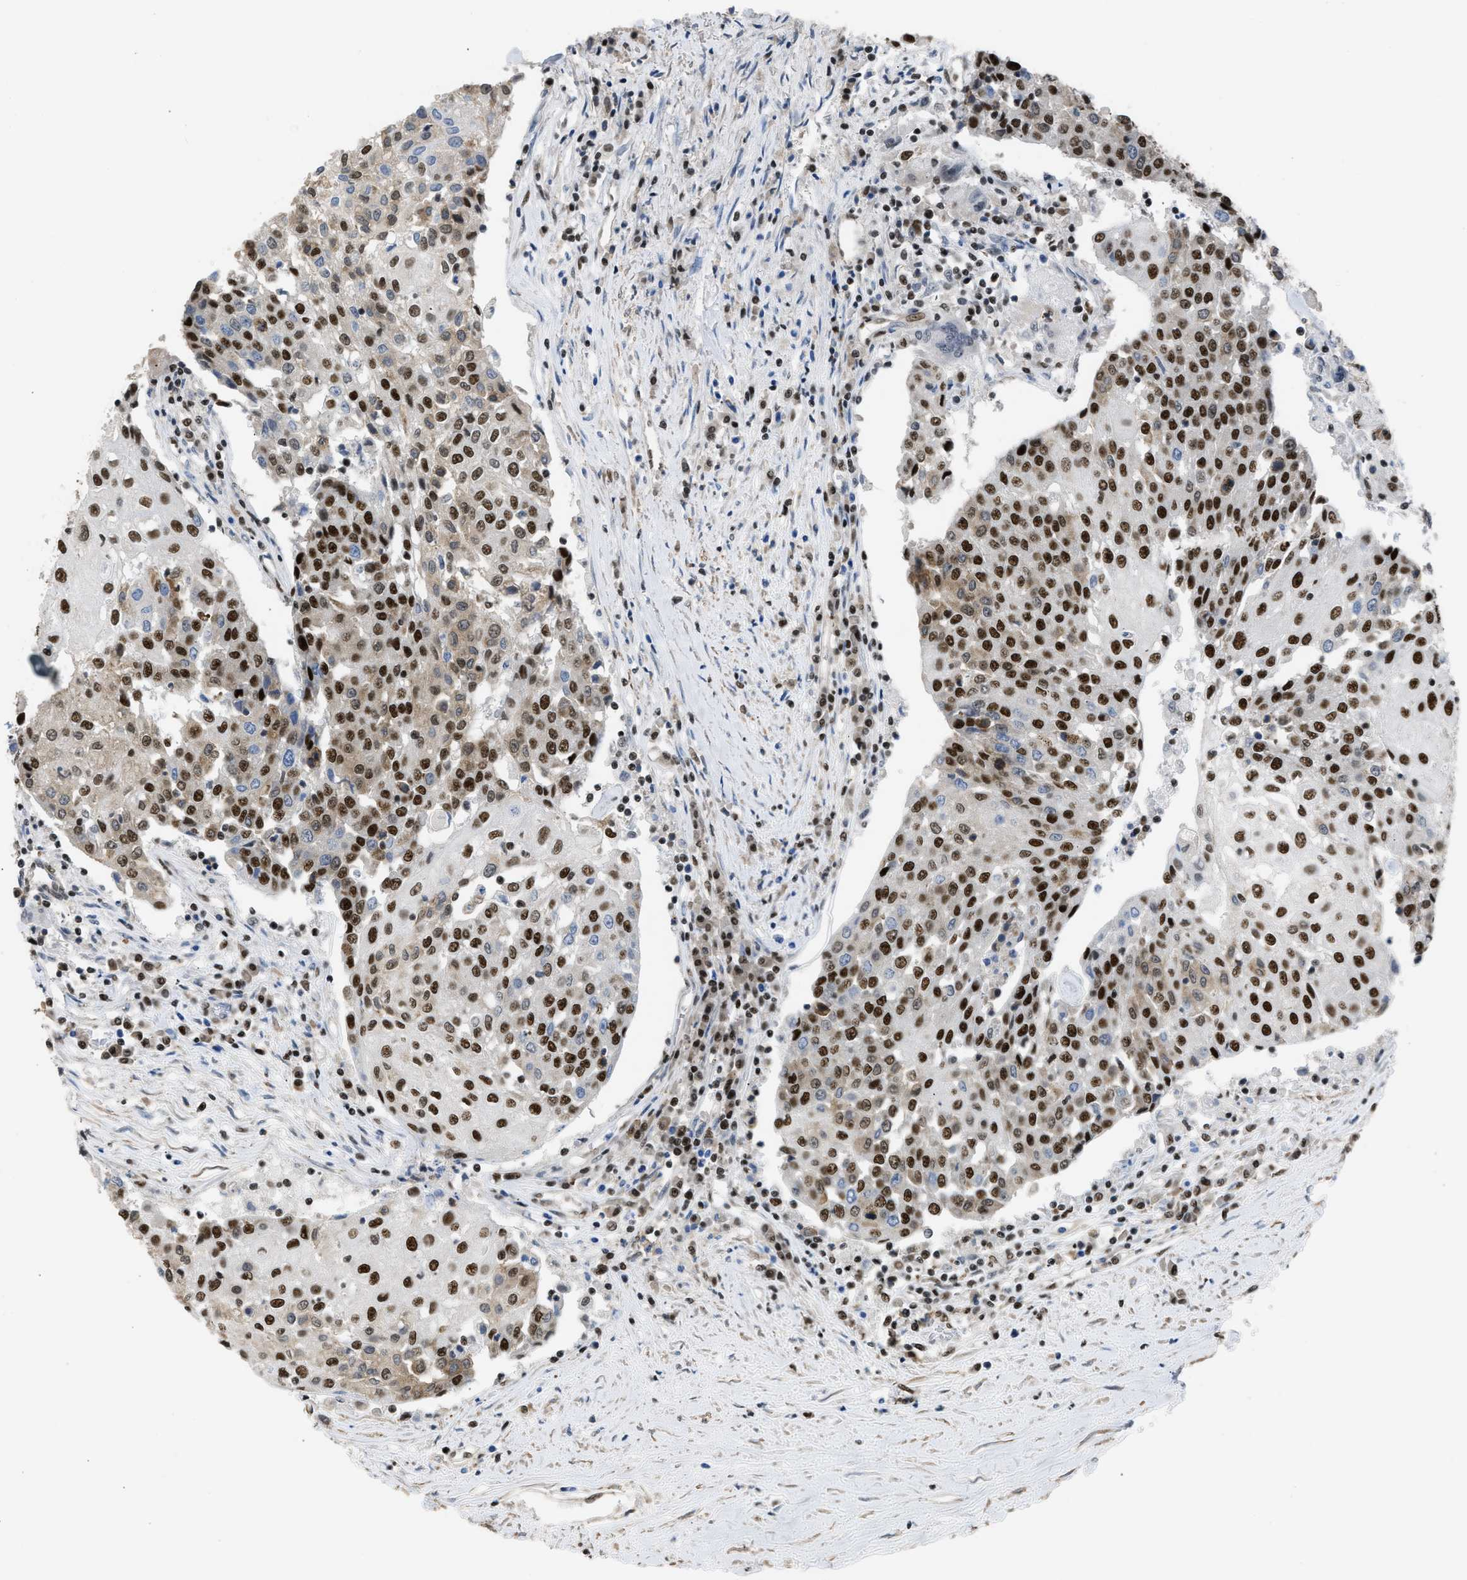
{"staining": {"intensity": "strong", "quantity": ">75%", "location": "cytoplasmic/membranous,nuclear"}, "tissue": "urothelial cancer", "cell_type": "Tumor cells", "image_type": "cancer", "snomed": [{"axis": "morphology", "description": "Urothelial carcinoma, High grade"}, {"axis": "topography", "description": "Urinary bladder"}], "caption": "Protein analysis of urothelial cancer tissue displays strong cytoplasmic/membranous and nuclear expression in approximately >75% of tumor cells.", "gene": "SCAF4", "patient": {"sex": "female", "age": 85}}